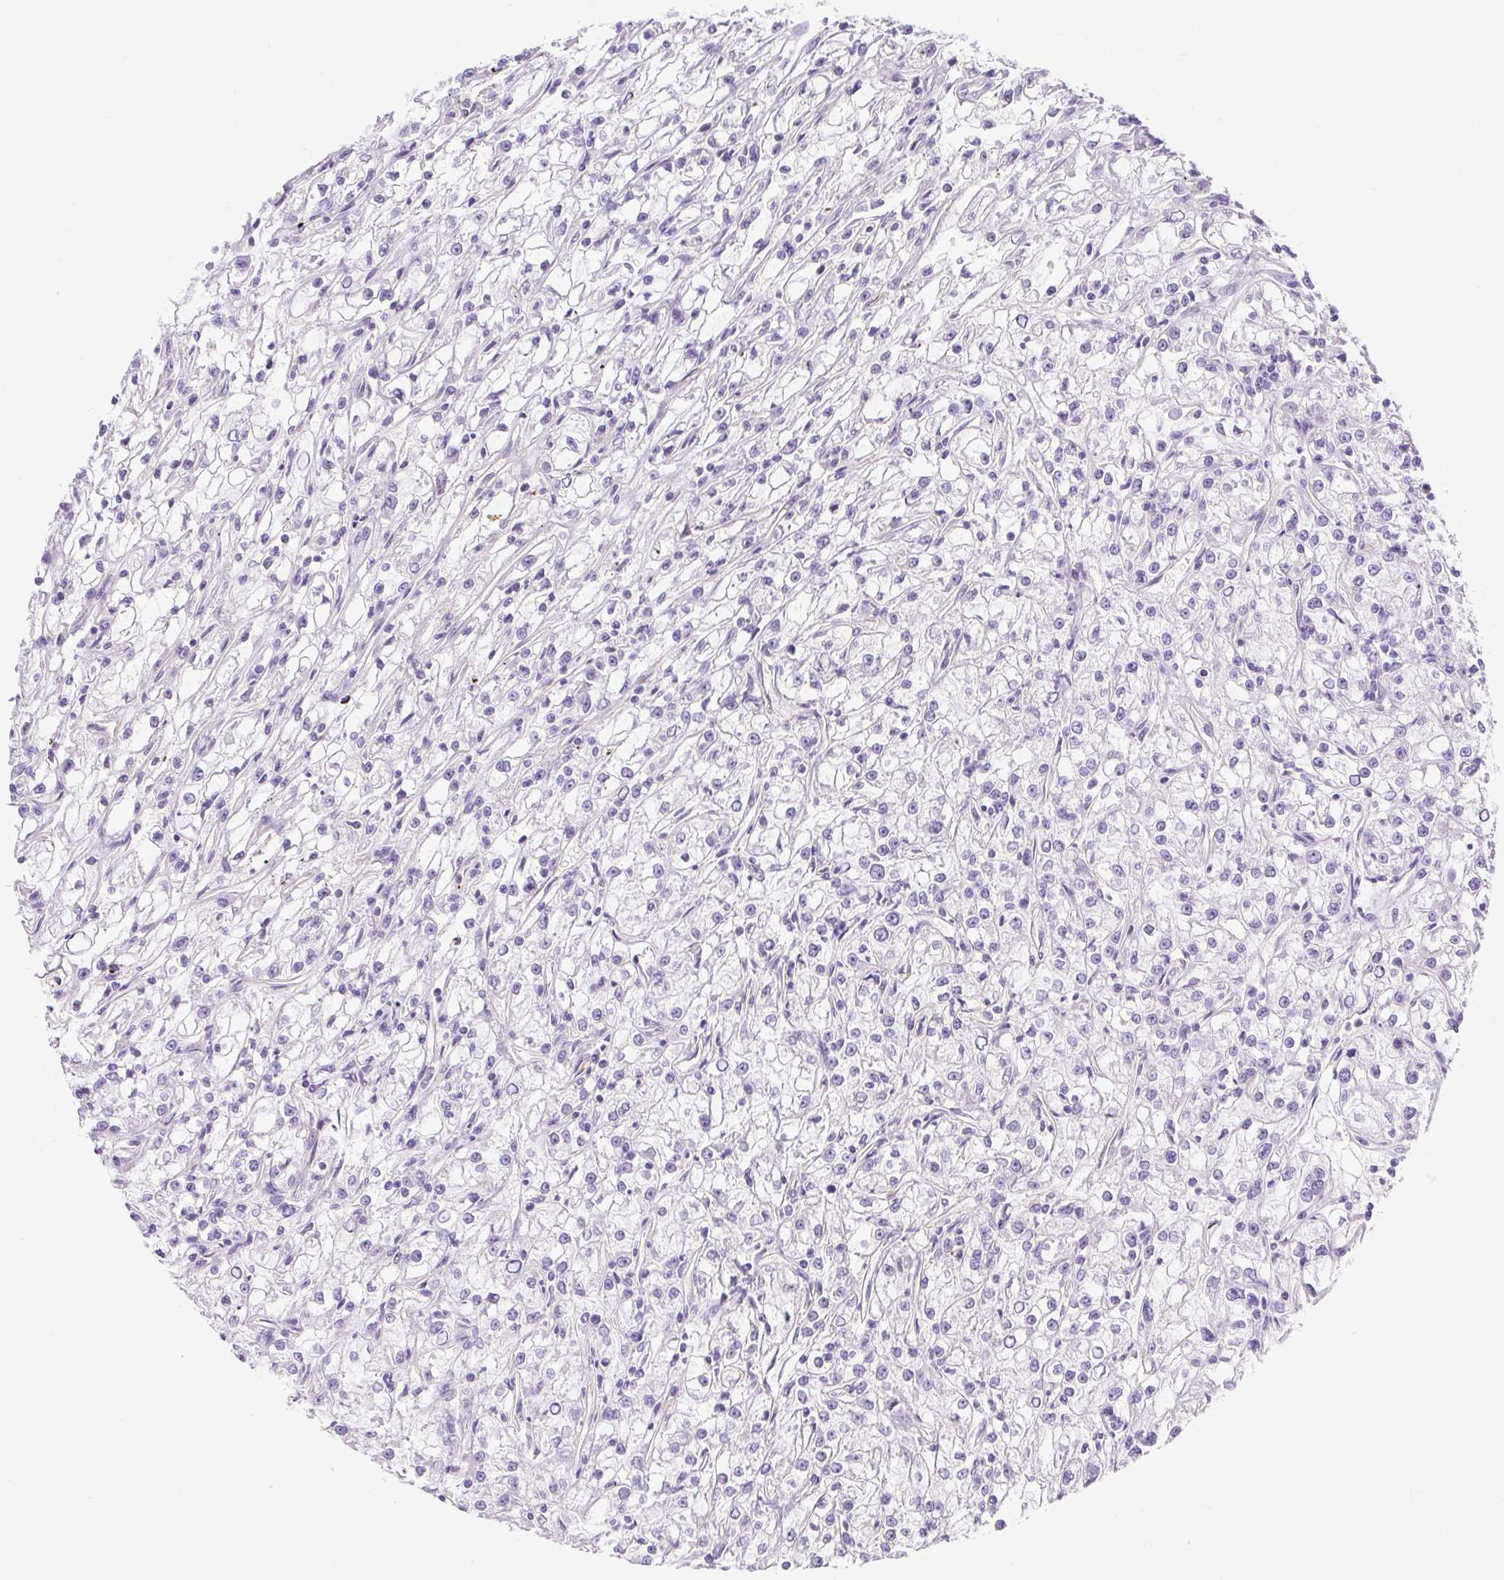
{"staining": {"intensity": "negative", "quantity": "none", "location": "none"}, "tissue": "renal cancer", "cell_type": "Tumor cells", "image_type": "cancer", "snomed": [{"axis": "morphology", "description": "Adenocarcinoma, NOS"}, {"axis": "topography", "description": "Kidney"}], "caption": "A micrograph of human renal cancer is negative for staining in tumor cells. (DAB immunohistochemistry, high magnification).", "gene": "BCAS1", "patient": {"sex": "female", "age": 59}}